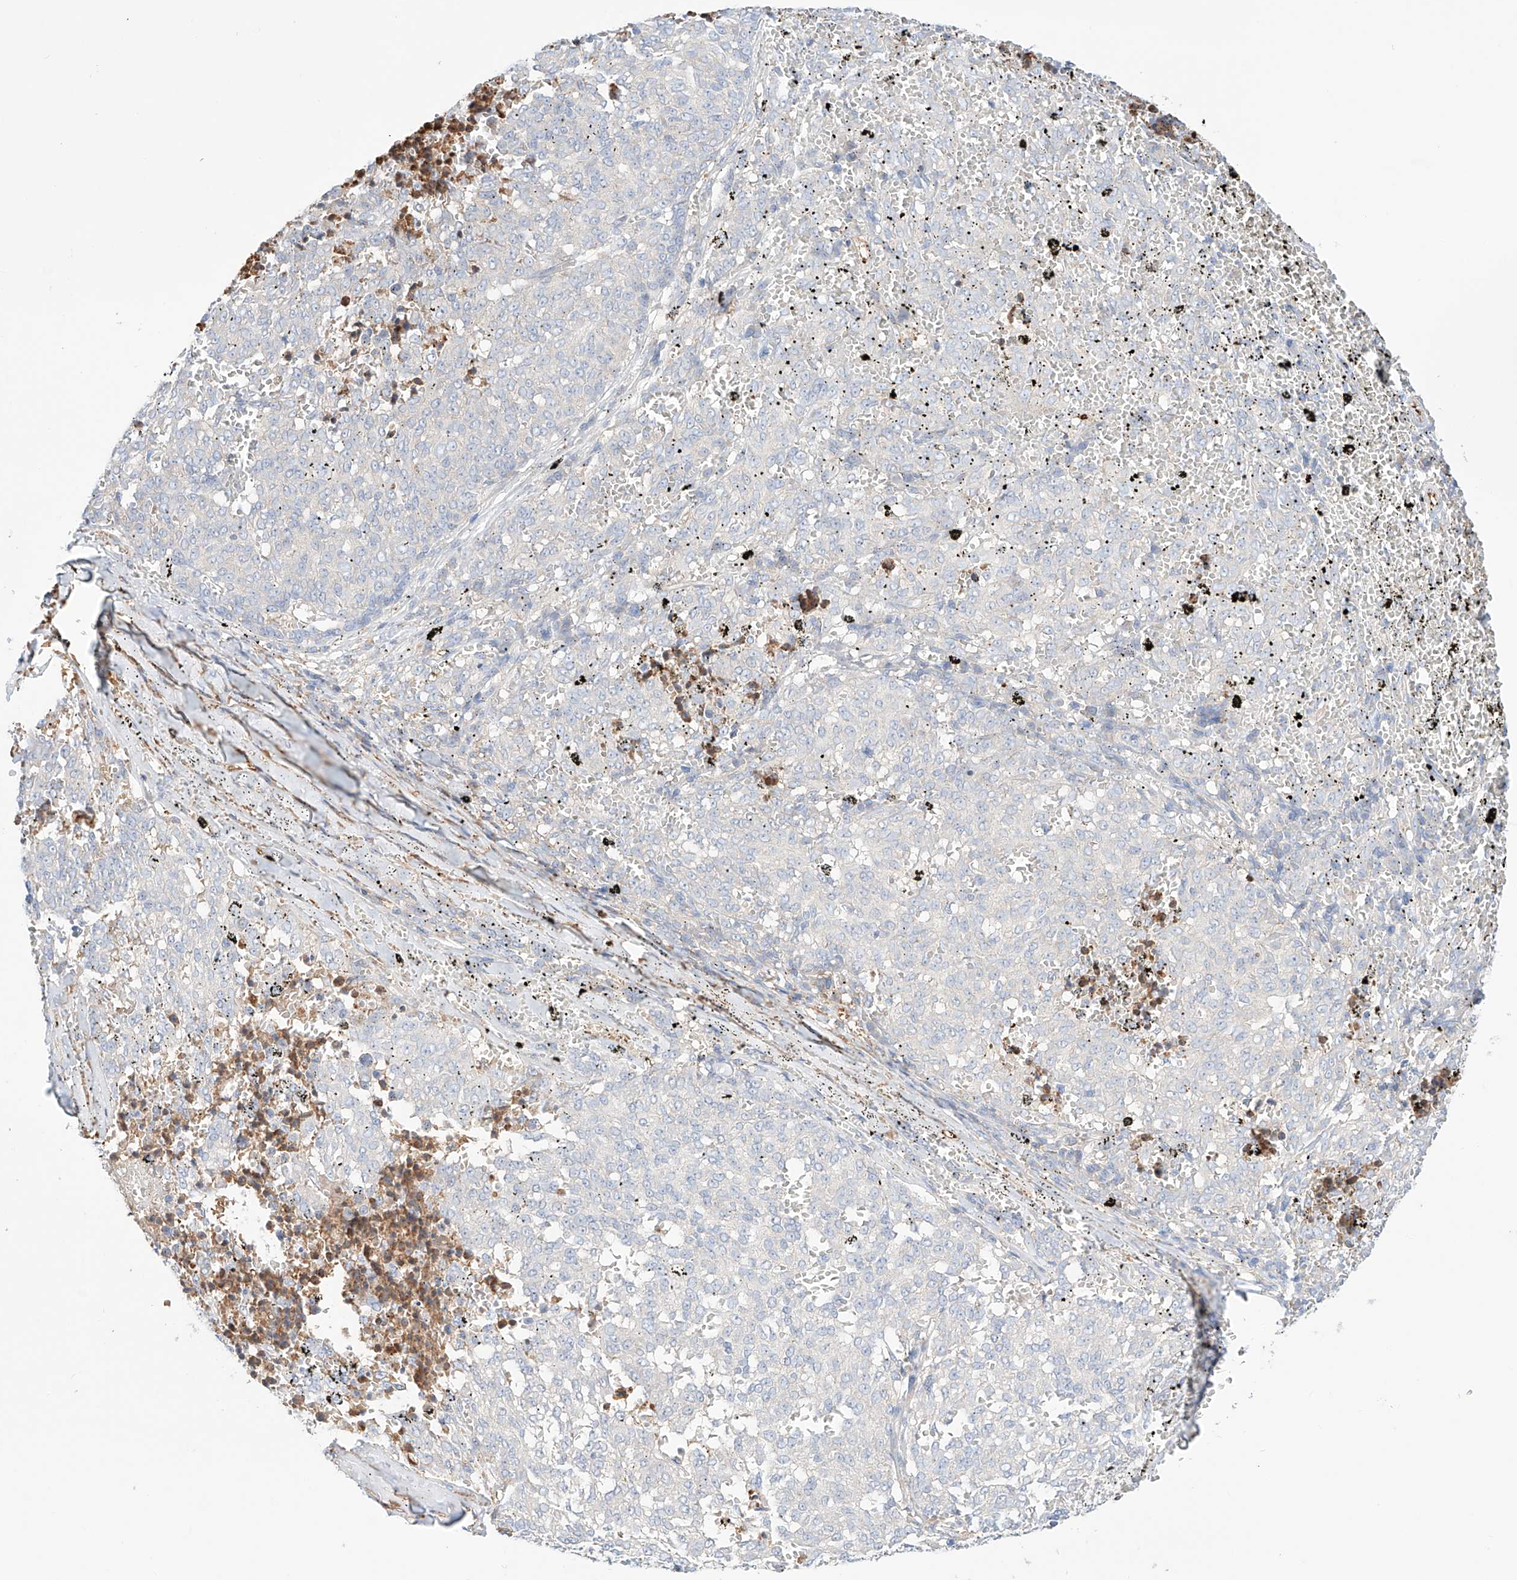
{"staining": {"intensity": "negative", "quantity": "none", "location": "none"}, "tissue": "melanoma", "cell_type": "Tumor cells", "image_type": "cancer", "snomed": [{"axis": "morphology", "description": "Malignant melanoma, NOS"}, {"axis": "topography", "description": "Skin"}], "caption": "Tumor cells are negative for protein expression in human malignant melanoma.", "gene": "PGGT1B", "patient": {"sex": "female", "age": 72}}